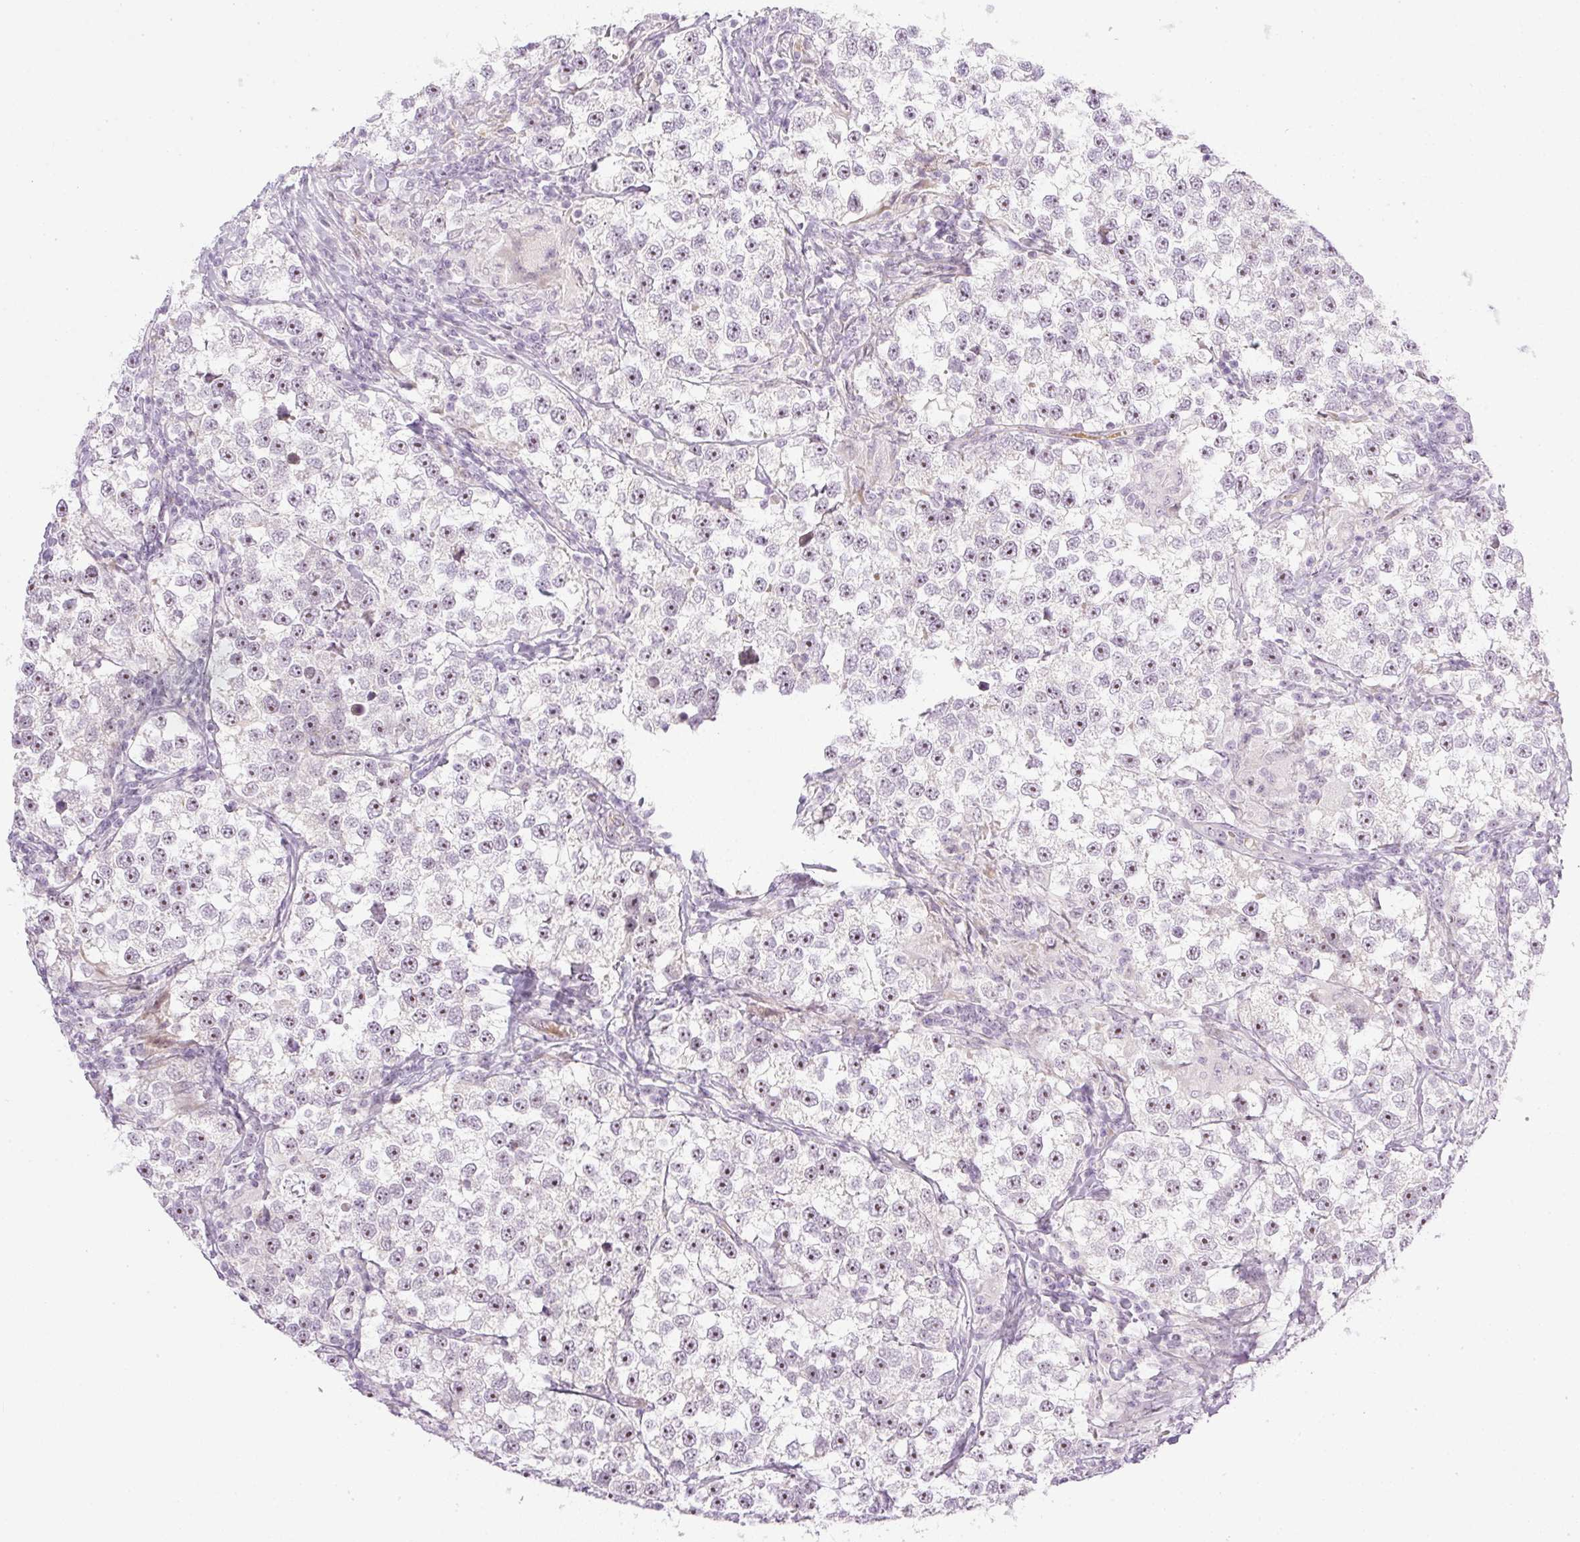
{"staining": {"intensity": "moderate", "quantity": ">75%", "location": "nuclear"}, "tissue": "testis cancer", "cell_type": "Tumor cells", "image_type": "cancer", "snomed": [{"axis": "morphology", "description": "Seminoma, NOS"}, {"axis": "topography", "description": "Testis"}], "caption": "Testis cancer (seminoma) stained with immunohistochemistry exhibits moderate nuclear staining in approximately >75% of tumor cells. (brown staining indicates protein expression, while blue staining denotes nuclei).", "gene": "AAR2", "patient": {"sex": "male", "age": 46}}